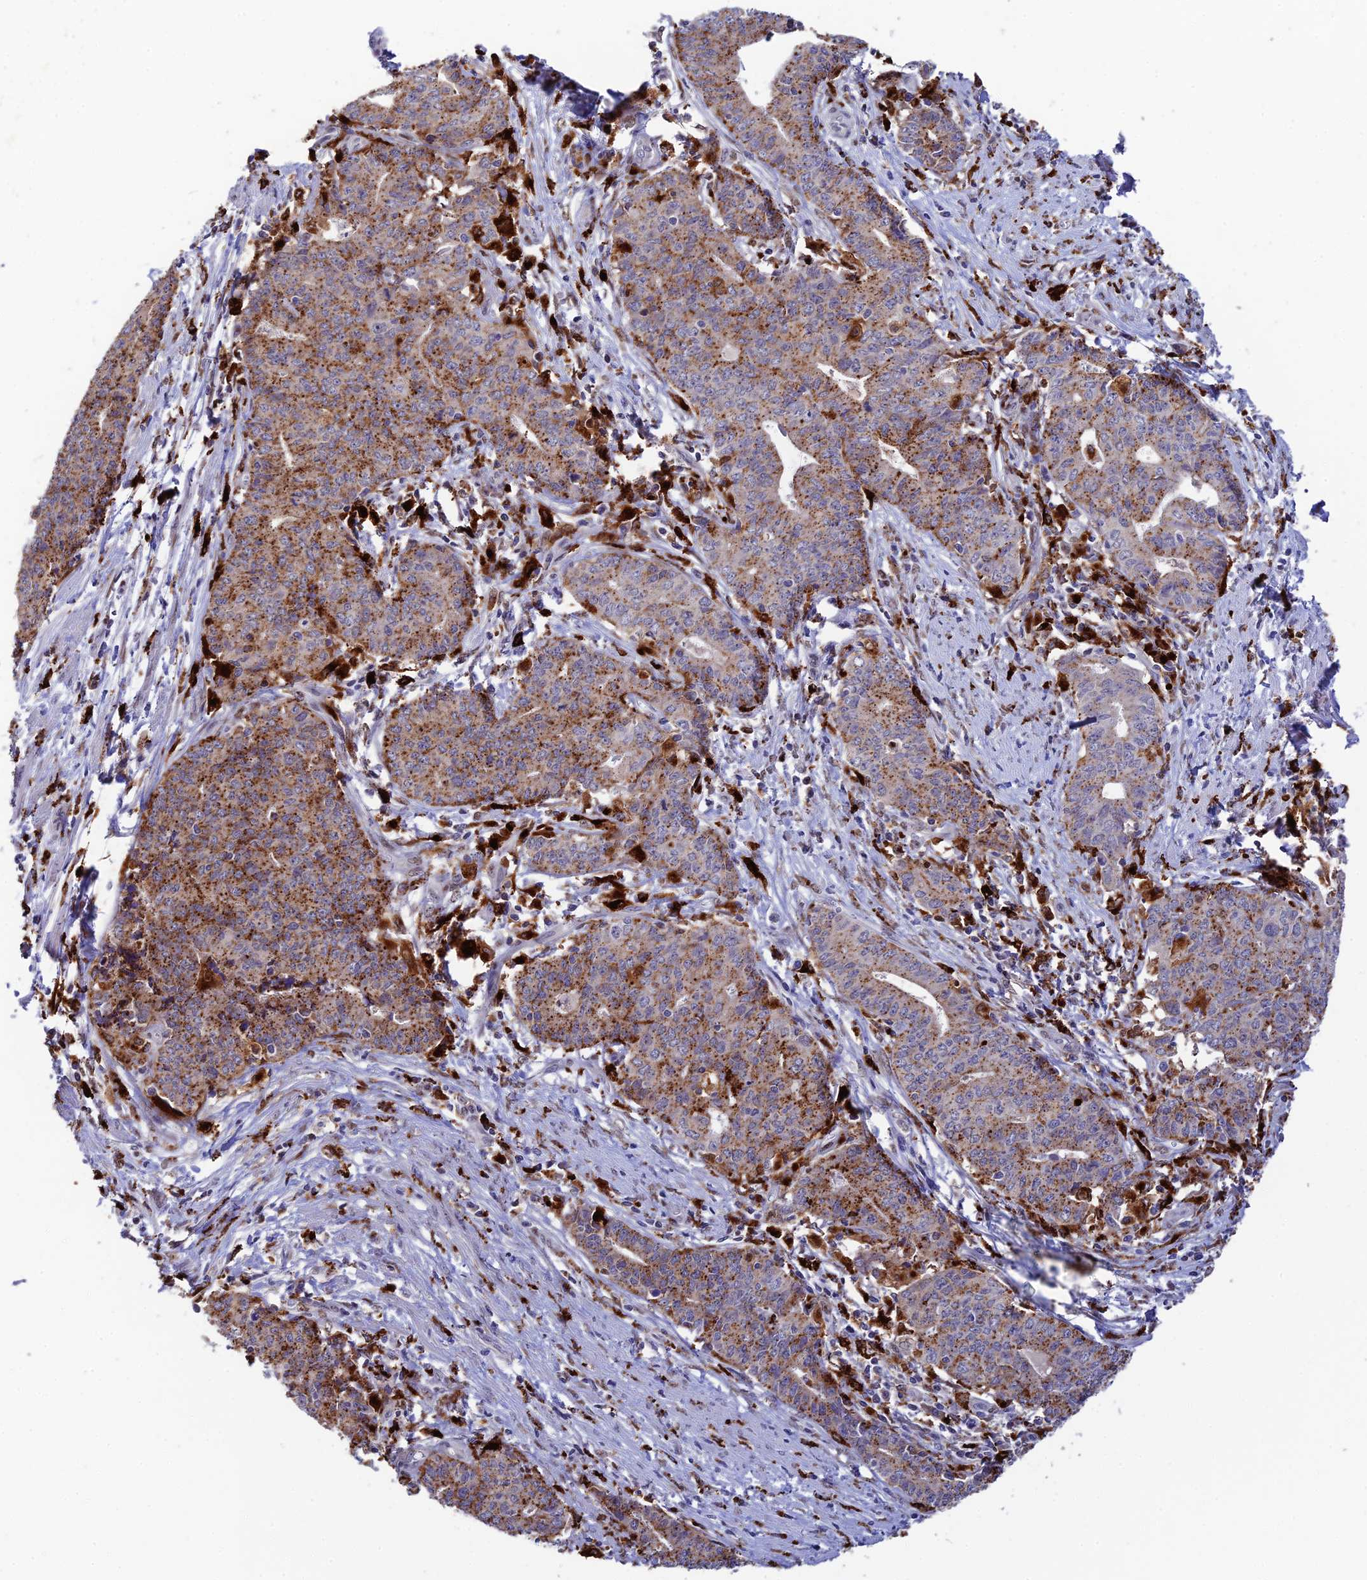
{"staining": {"intensity": "moderate", "quantity": "25%-75%", "location": "cytoplasmic/membranous"}, "tissue": "endometrial cancer", "cell_type": "Tumor cells", "image_type": "cancer", "snomed": [{"axis": "morphology", "description": "Adenocarcinoma, NOS"}, {"axis": "topography", "description": "Endometrium"}], "caption": "Moderate cytoplasmic/membranous protein expression is present in about 25%-75% of tumor cells in endometrial adenocarcinoma.", "gene": "HIC1", "patient": {"sex": "female", "age": 59}}